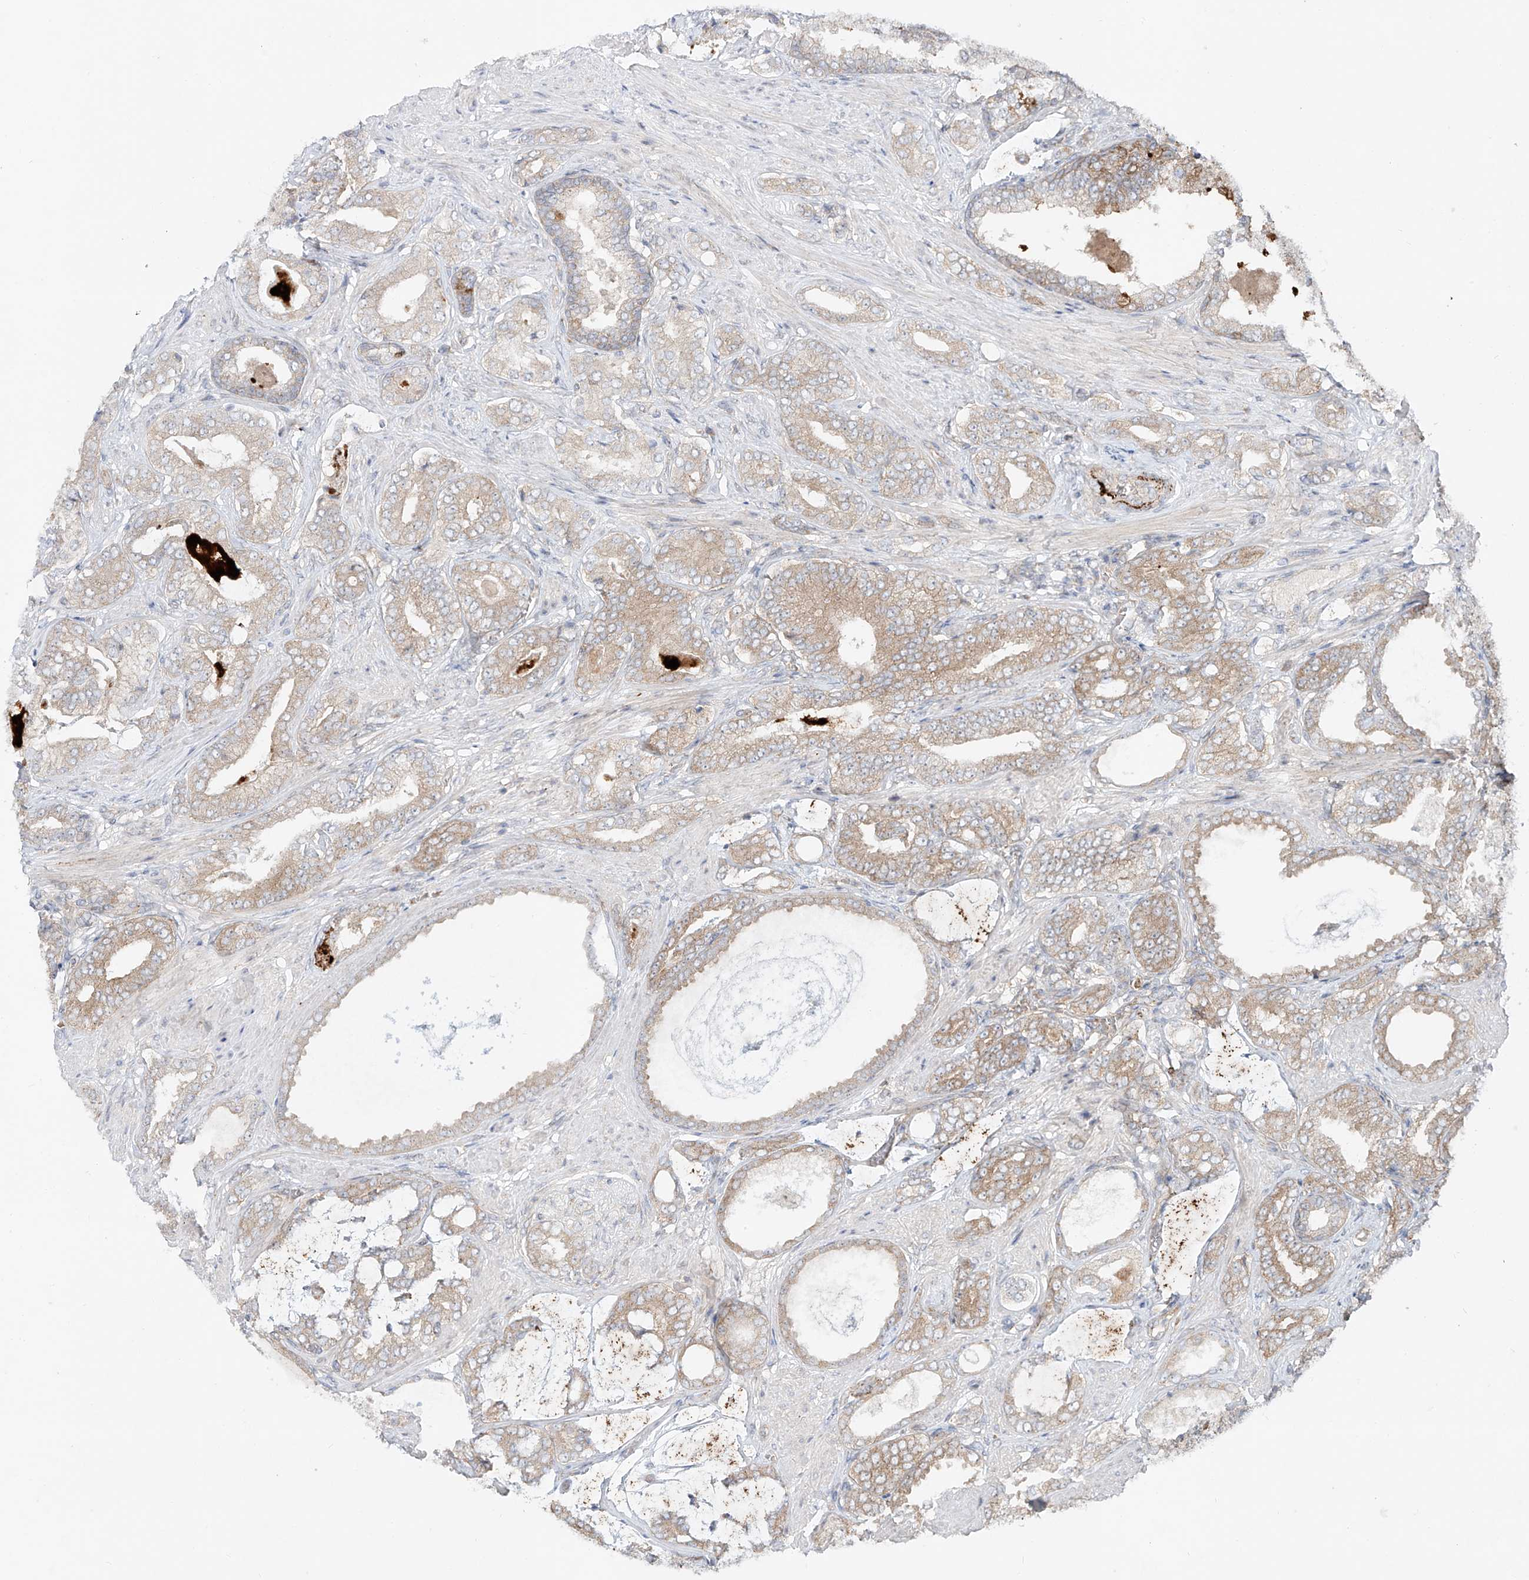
{"staining": {"intensity": "moderate", "quantity": "25%-75%", "location": "cytoplasmic/membranous"}, "tissue": "prostate cancer", "cell_type": "Tumor cells", "image_type": "cancer", "snomed": [{"axis": "morphology", "description": "Adenocarcinoma, Low grade"}, {"axis": "topography", "description": "Prostate"}], "caption": "This is a micrograph of immunohistochemistry staining of prostate adenocarcinoma (low-grade), which shows moderate staining in the cytoplasmic/membranous of tumor cells.", "gene": "TJAP1", "patient": {"sex": "male", "age": 71}}